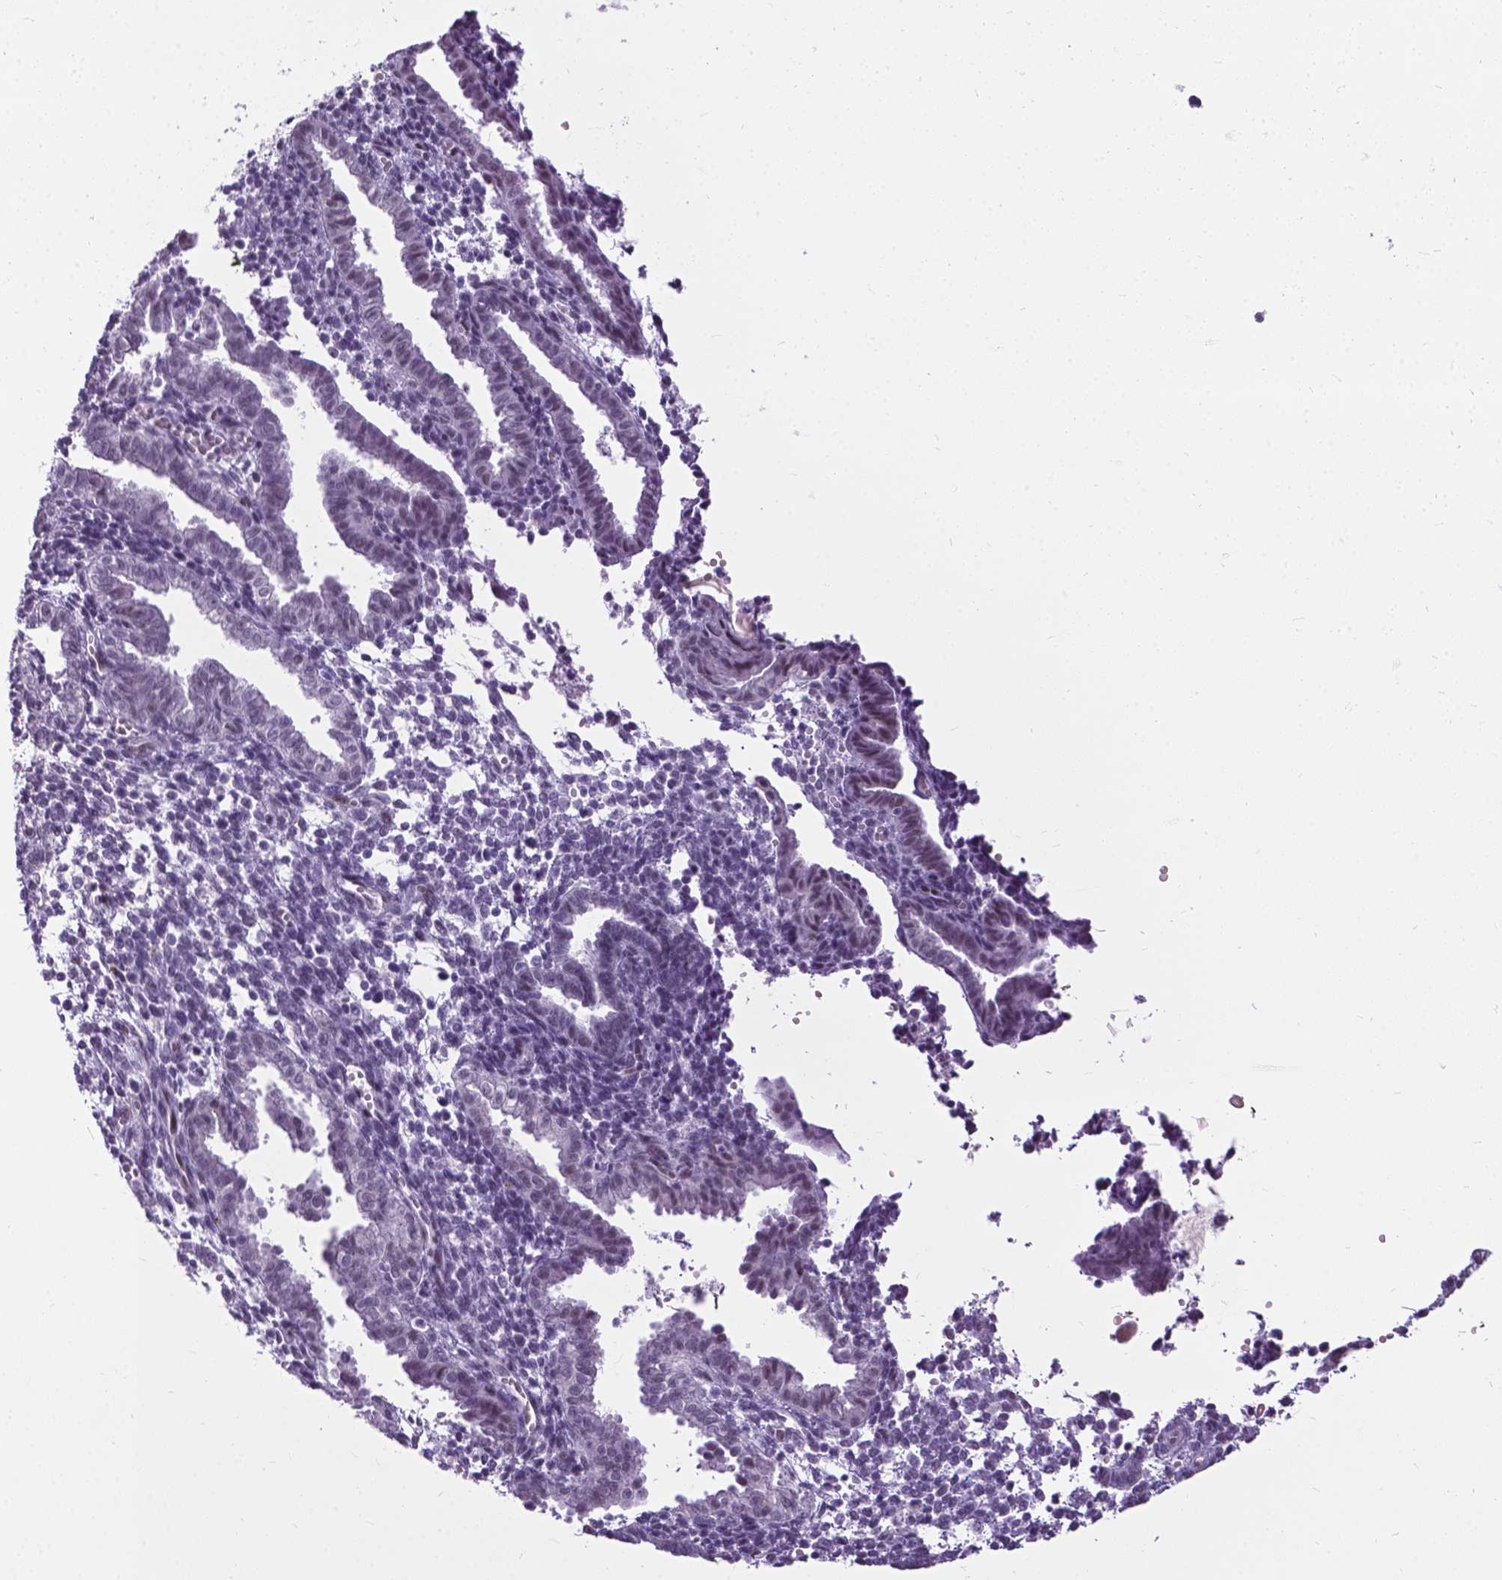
{"staining": {"intensity": "negative", "quantity": "none", "location": "none"}, "tissue": "endometrium", "cell_type": "Cells in endometrial stroma", "image_type": "normal", "snomed": [{"axis": "morphology", "description": "Normal tissue, NOS"}, {"axis": "topography", "description": "Endometrium"}], "caption": "DAB immunohistochemical staining of unremarkable human endometrium displays no significant expression in cells in endometrial stroma.", "gene": "PROB1", "patient": {"sex": "female", "age": 37}}